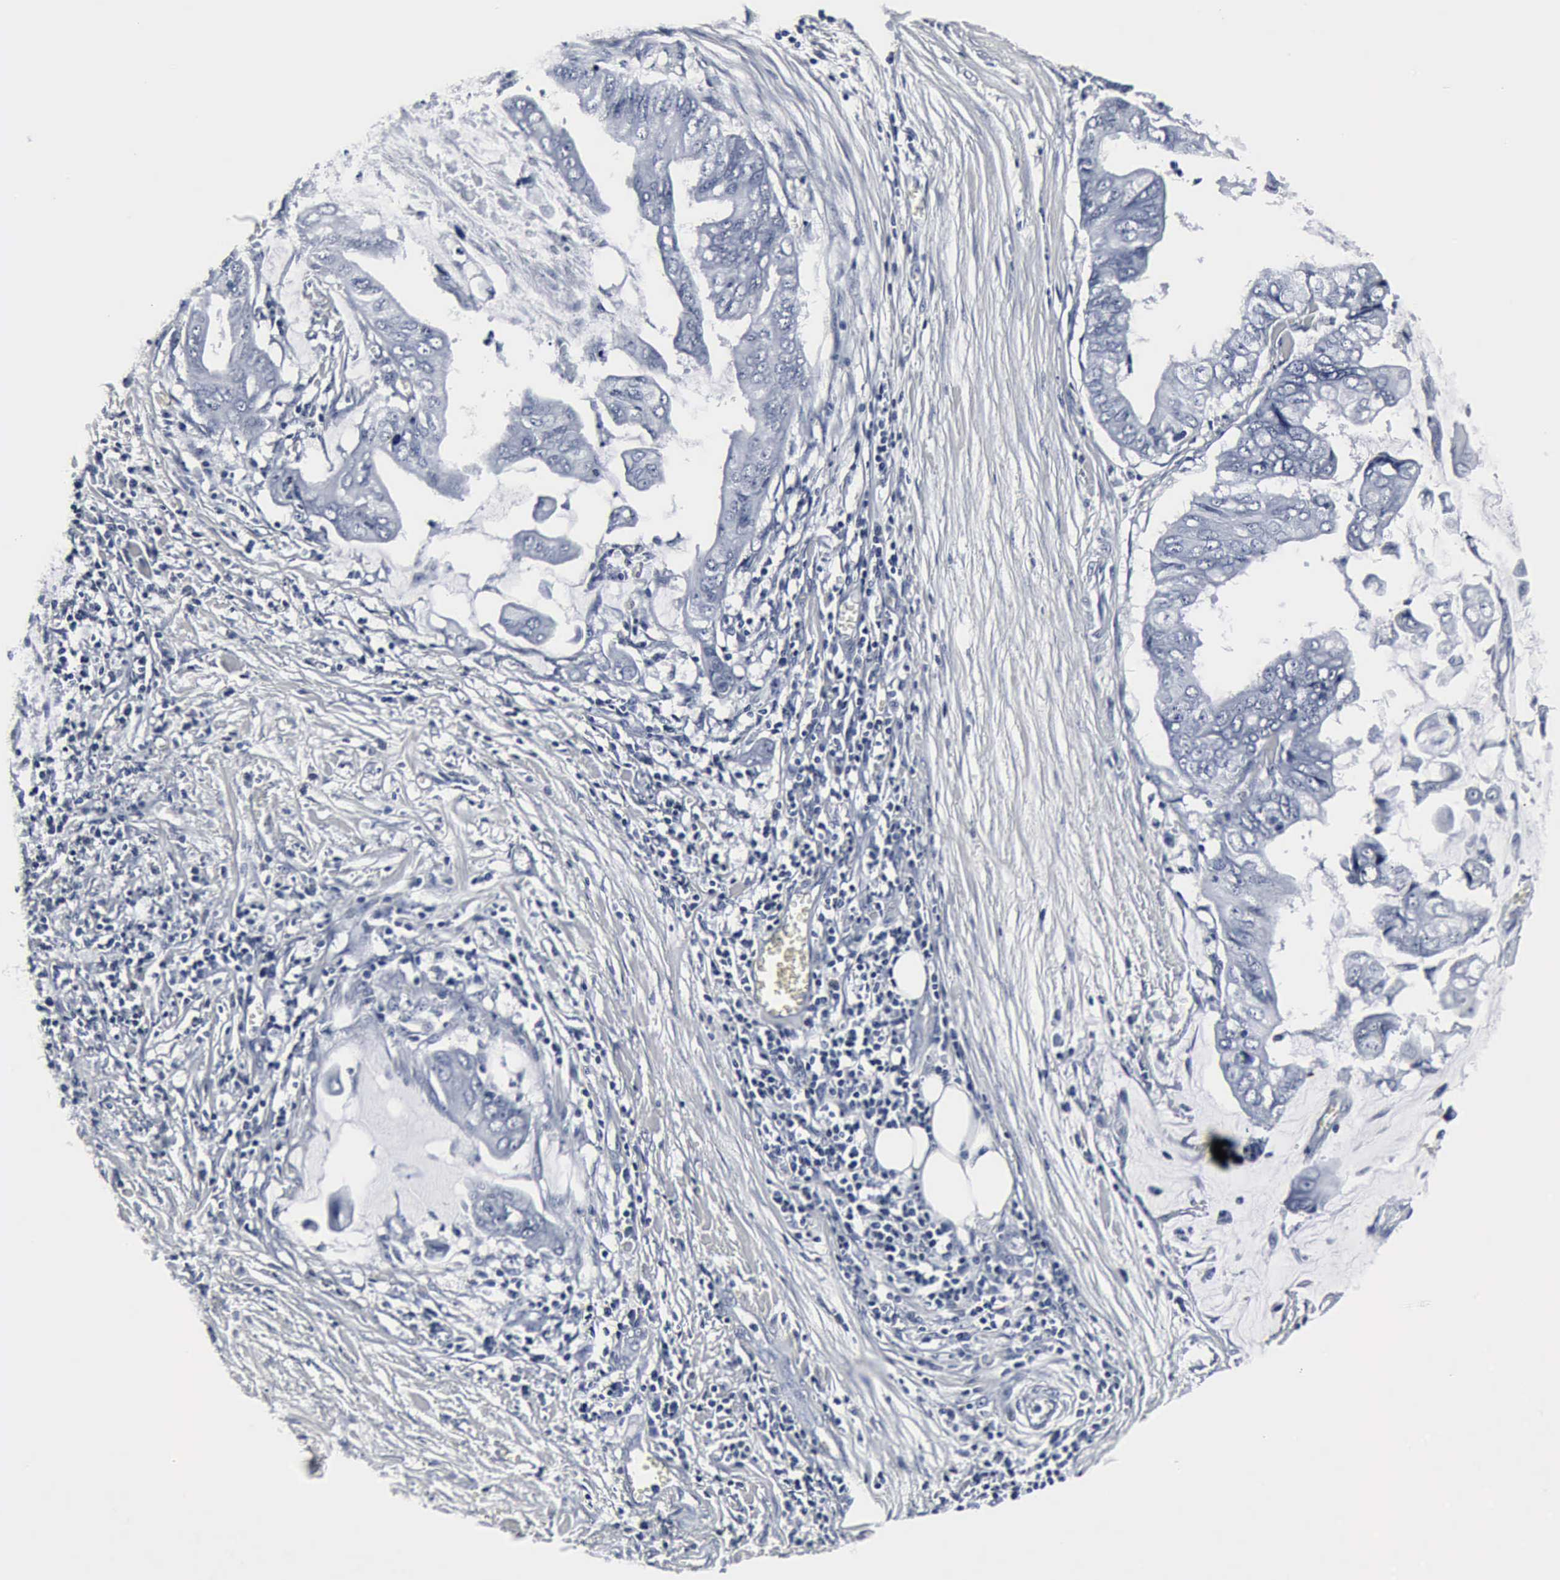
{"staining": {"intensity": "negative", "quantity": "none", "location": "none"}, "tissue": "stomach cancer", "cell_type": "Tumor cells", "image_type": "cancer", "snomed": [{"axis": "morphology", "description": "Adenocarcinoma, NOS"}, {"axis": "topography", "description": "Stomach, upper"}], "caption": "Tumor cells show no significant protein positivity in adenocarcinoma (stomach).", "gene": "SNAP25", "patient": {"sex": "male", "age": 80}}